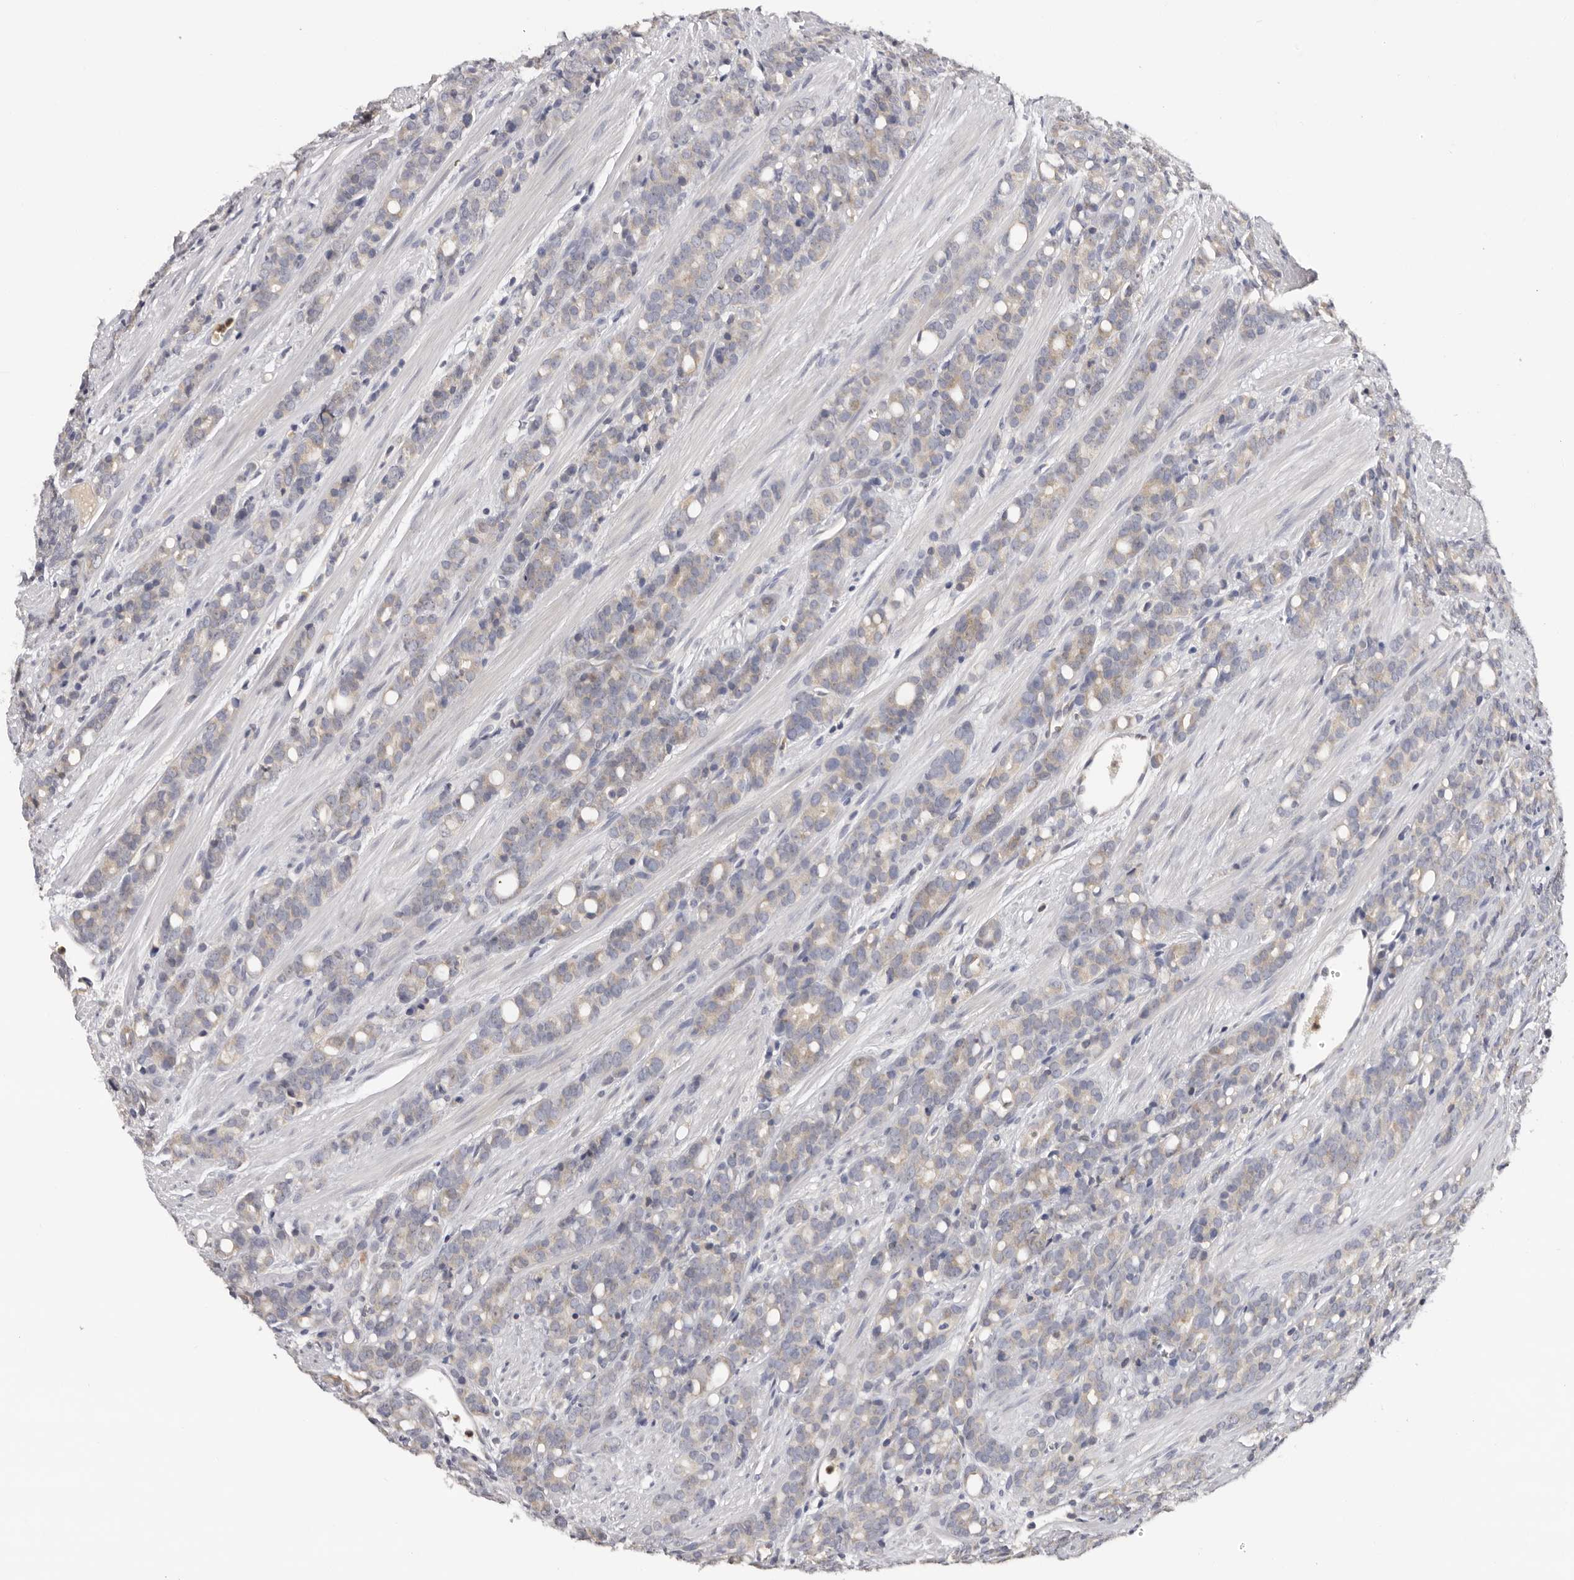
{"staining": {"intensity": "weak", "quantity": "25%-75%", "location": "cytoplasmic/membranous"}, "tissue": "prostate cancer", "cell_type": "Tumor cells", "image_type": "cancer", "snomed": [{"axis": "morphology", "description": "Adenocarcinoma, High grade"}, {"axis": "topography", "description": "Prostate"}], "caption": "Prostate high-grade adenocarcinoma was stained to show a protein in brown. There is low levels of weak cytoplasmic/membranous positivity in approximately 25%-75% of tumor cells.", "gene": "KIF2B", "patient": {"sex": "male", "age": 62}}